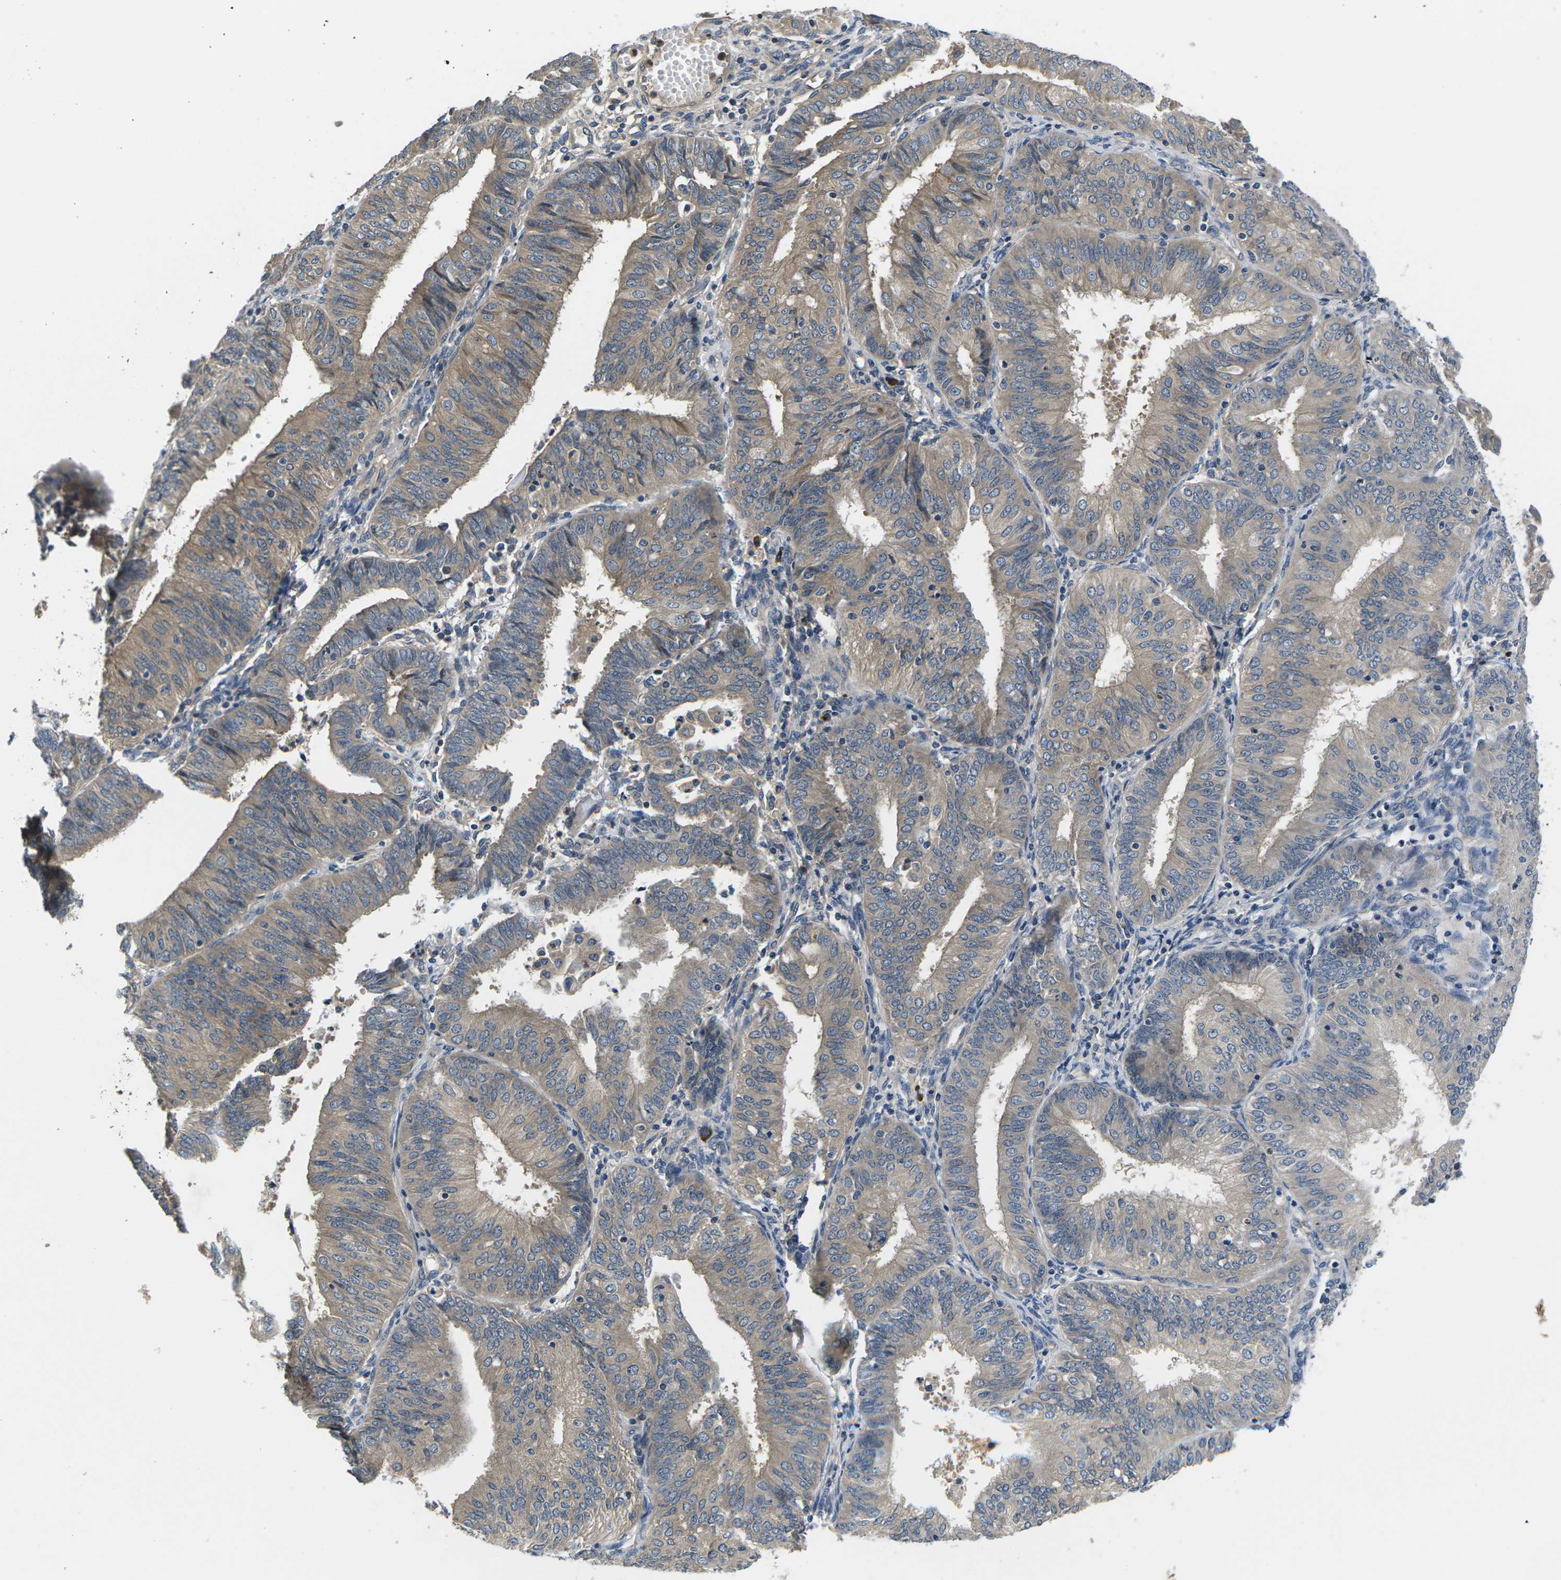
{"staining": {"intensity": "weak", "quantity": "25%-75%", "location": "cytoplasmic/membranous"}, "tissue": "endometrial cancer", "cell_type": "Tumor cells", "image_type": "cancer", "snomed": [{"axis": "morphology", "description": "Adenocarcinoma, NOS"}, {"axis": "topography", "description": "Endometrium"}], "caption": "Protein staining demonstrates weak cytoplasmic/membranous staining in approximately 25%-75% of tumor cells in endometrial cancer (adenocarcinoma).", "gene": "PLCE1", "patient": {"sex": "female", "age": 58}}